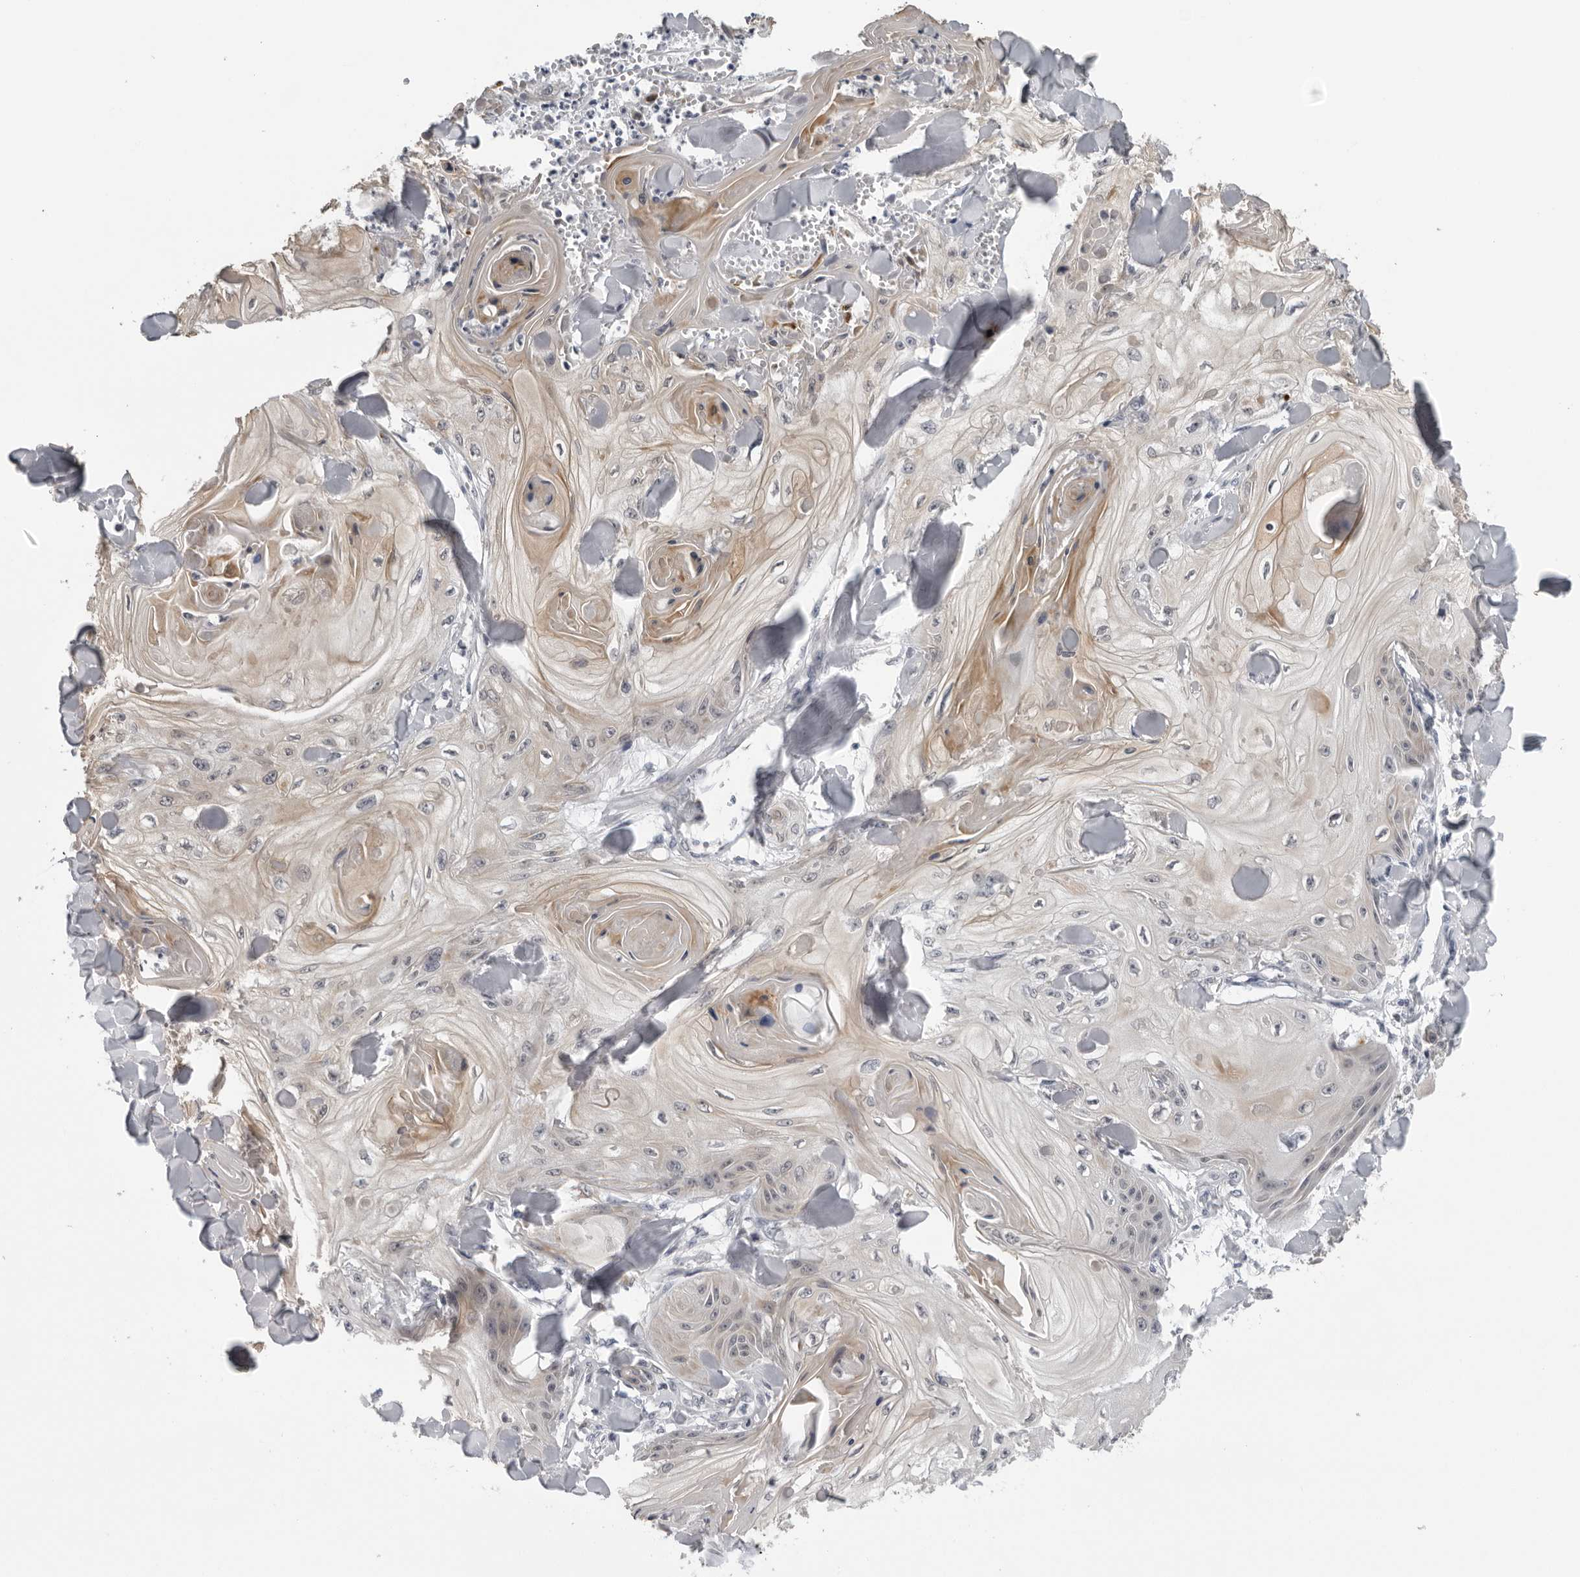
{"staining": {"intensity": "weak", "quantity": "25%-75%", "location": "cytoplasmic/membranous"}, "tissue": "skin cancer", "cell_type": "Tumor cells", "image_type": "cancer", "snomed": [{"axis": "morphology", "description": "Squamous cell carcinoma, NOS"}, {"axis": "topography", "description": "Skin"}], "caption": "Protein expression by IHC reveals weak cytoplasmic/membranous positivity in about 25%-75% of tumor cells in skin cancer. The staining was performed using DAB to visualize the protein expression in brown, while the nuclei were stained in blue with hematoxylin (Magnification: 20x).", "gene": "CPT2", "patient": {"sex": "male", "age": 74}}